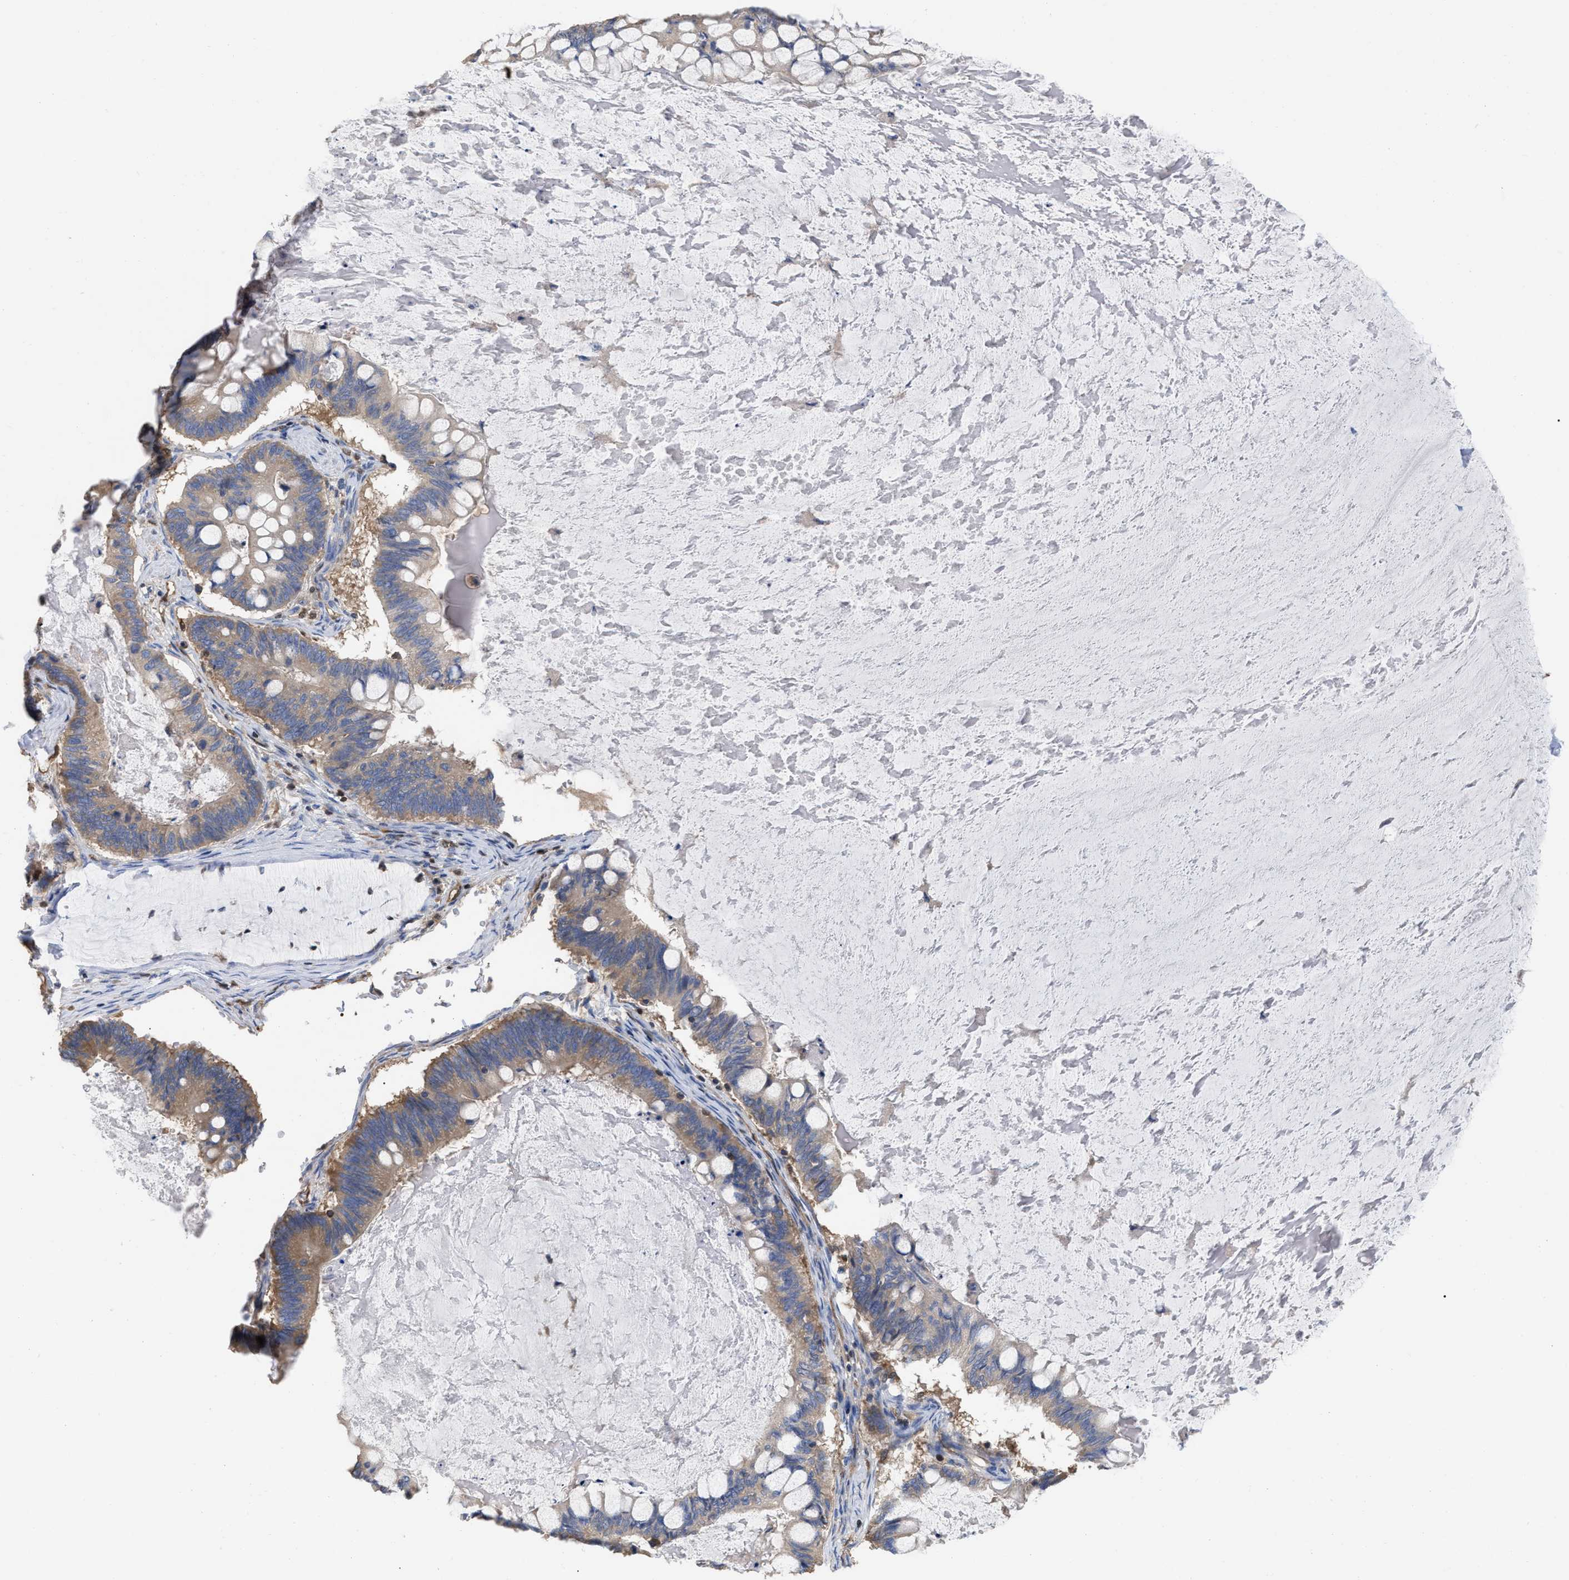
{"staining": {"intensity": "moderate", "quantity": ">75%", "location": "cytoplasmic/membranous"}, "tissue": "ovarian cancer", "cell_type": "Tumor cells", "image_type": "cancer", "snomed": [{"axis": "morphology", "description": "Cystadenocarcinoma, mucinous, NOS"}, {"axis": "topography", "description": "Ovary"}], "caption": "Immunohistochemistry (IHC) of human ovarian cancer displays medium levels of moderate cytoplasmic/membranous positivity in approximately >75% of tumor cells.", "gene": "GIMAP4", "patient": {"sex": "female", "age": 61}}